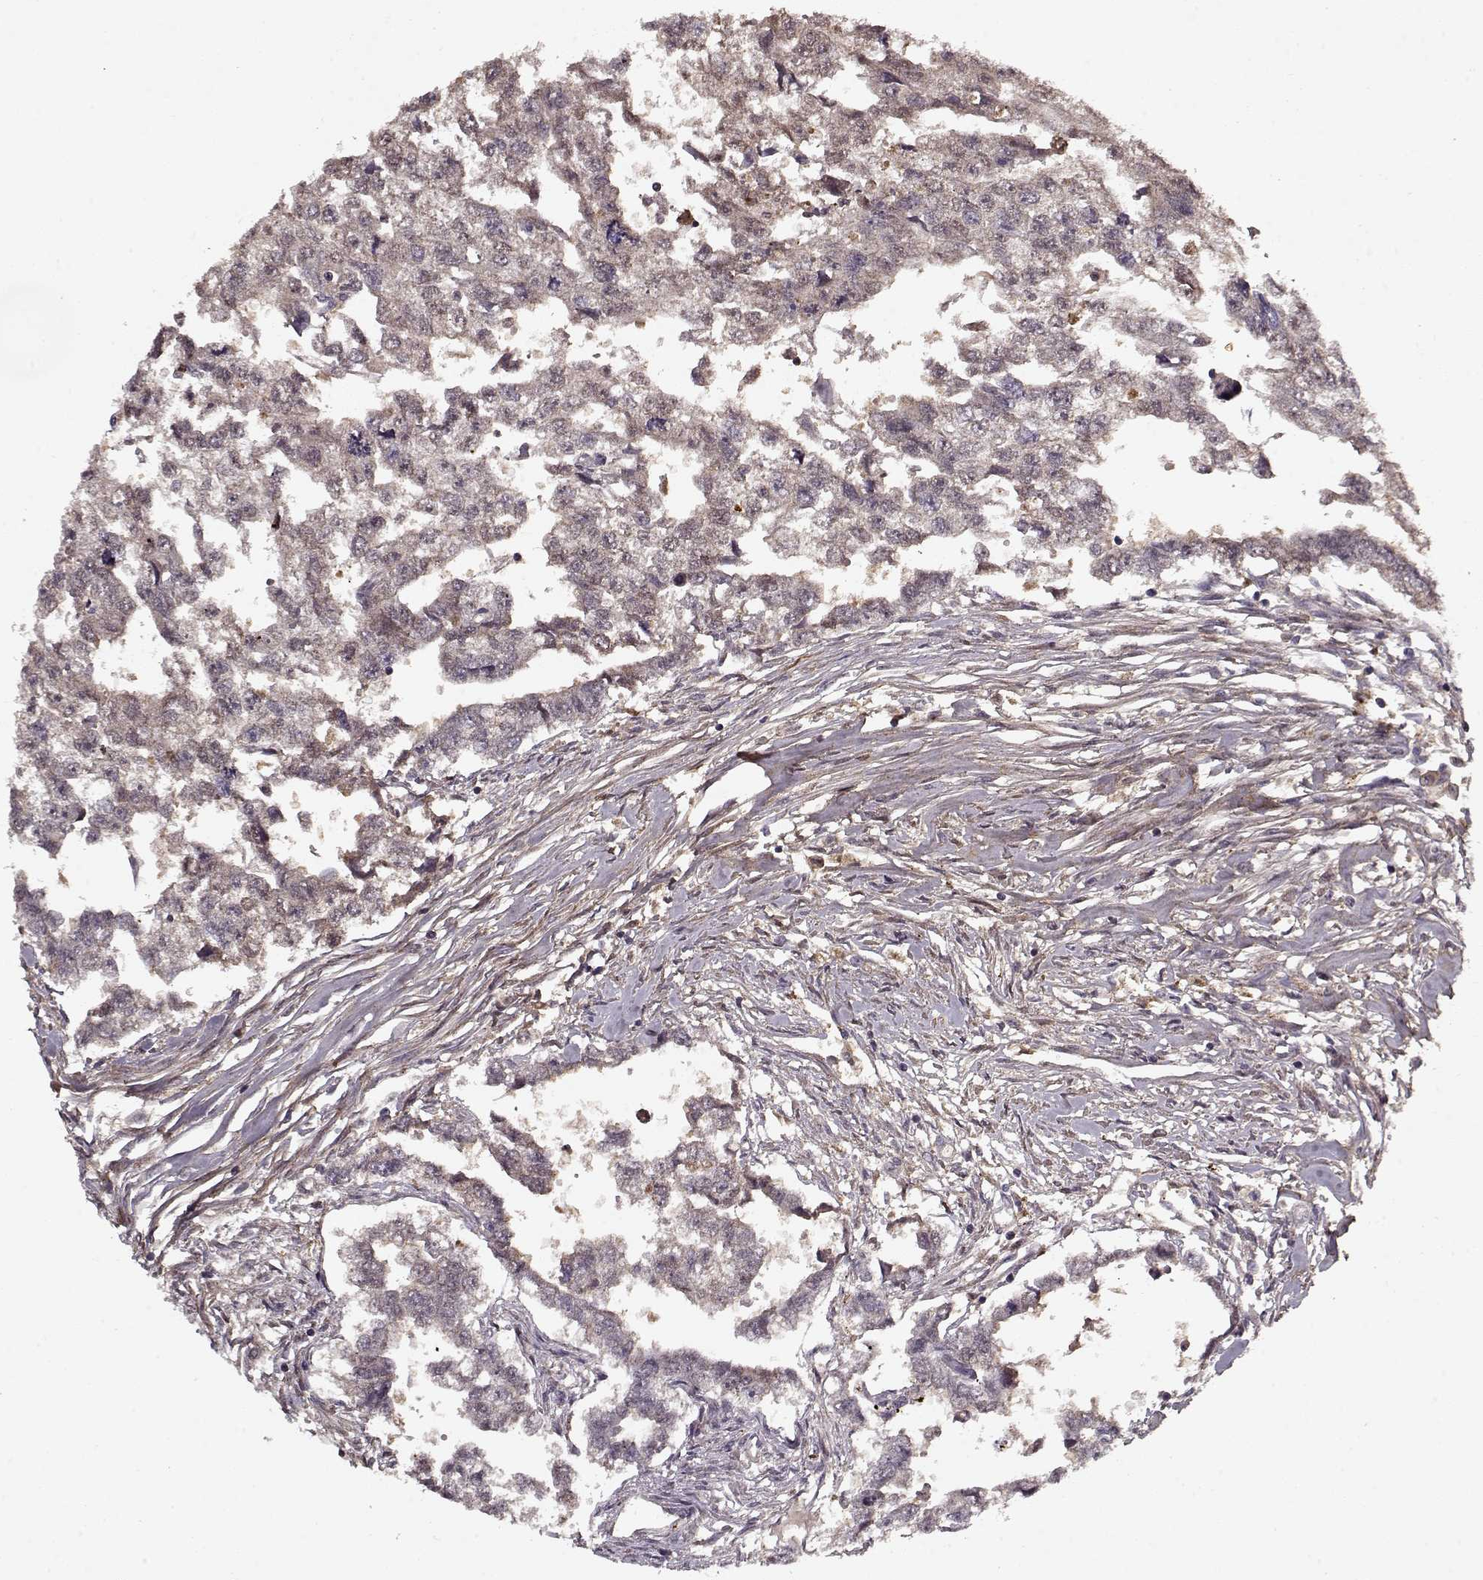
{"staining": {"intensity": "negative", "quantity": "none", "location": "none"}, "tissue": "testis cancer", "cell_type": "Tumor cells", "image_type": "cancer", "snomed": [{"axis": "morphology", "description": "Carcinoma, Embryonal, NOS"}, {"axis": "morphology", "description": "Teratoma, malignant, NOS"}, {"axis": "topography", "description": "Testis"}], "caption": "Tumor cells are negative for brown protein staining in testis cancer.", "gene": "LUM", "patient": {"sex": "male", "age": 44}}